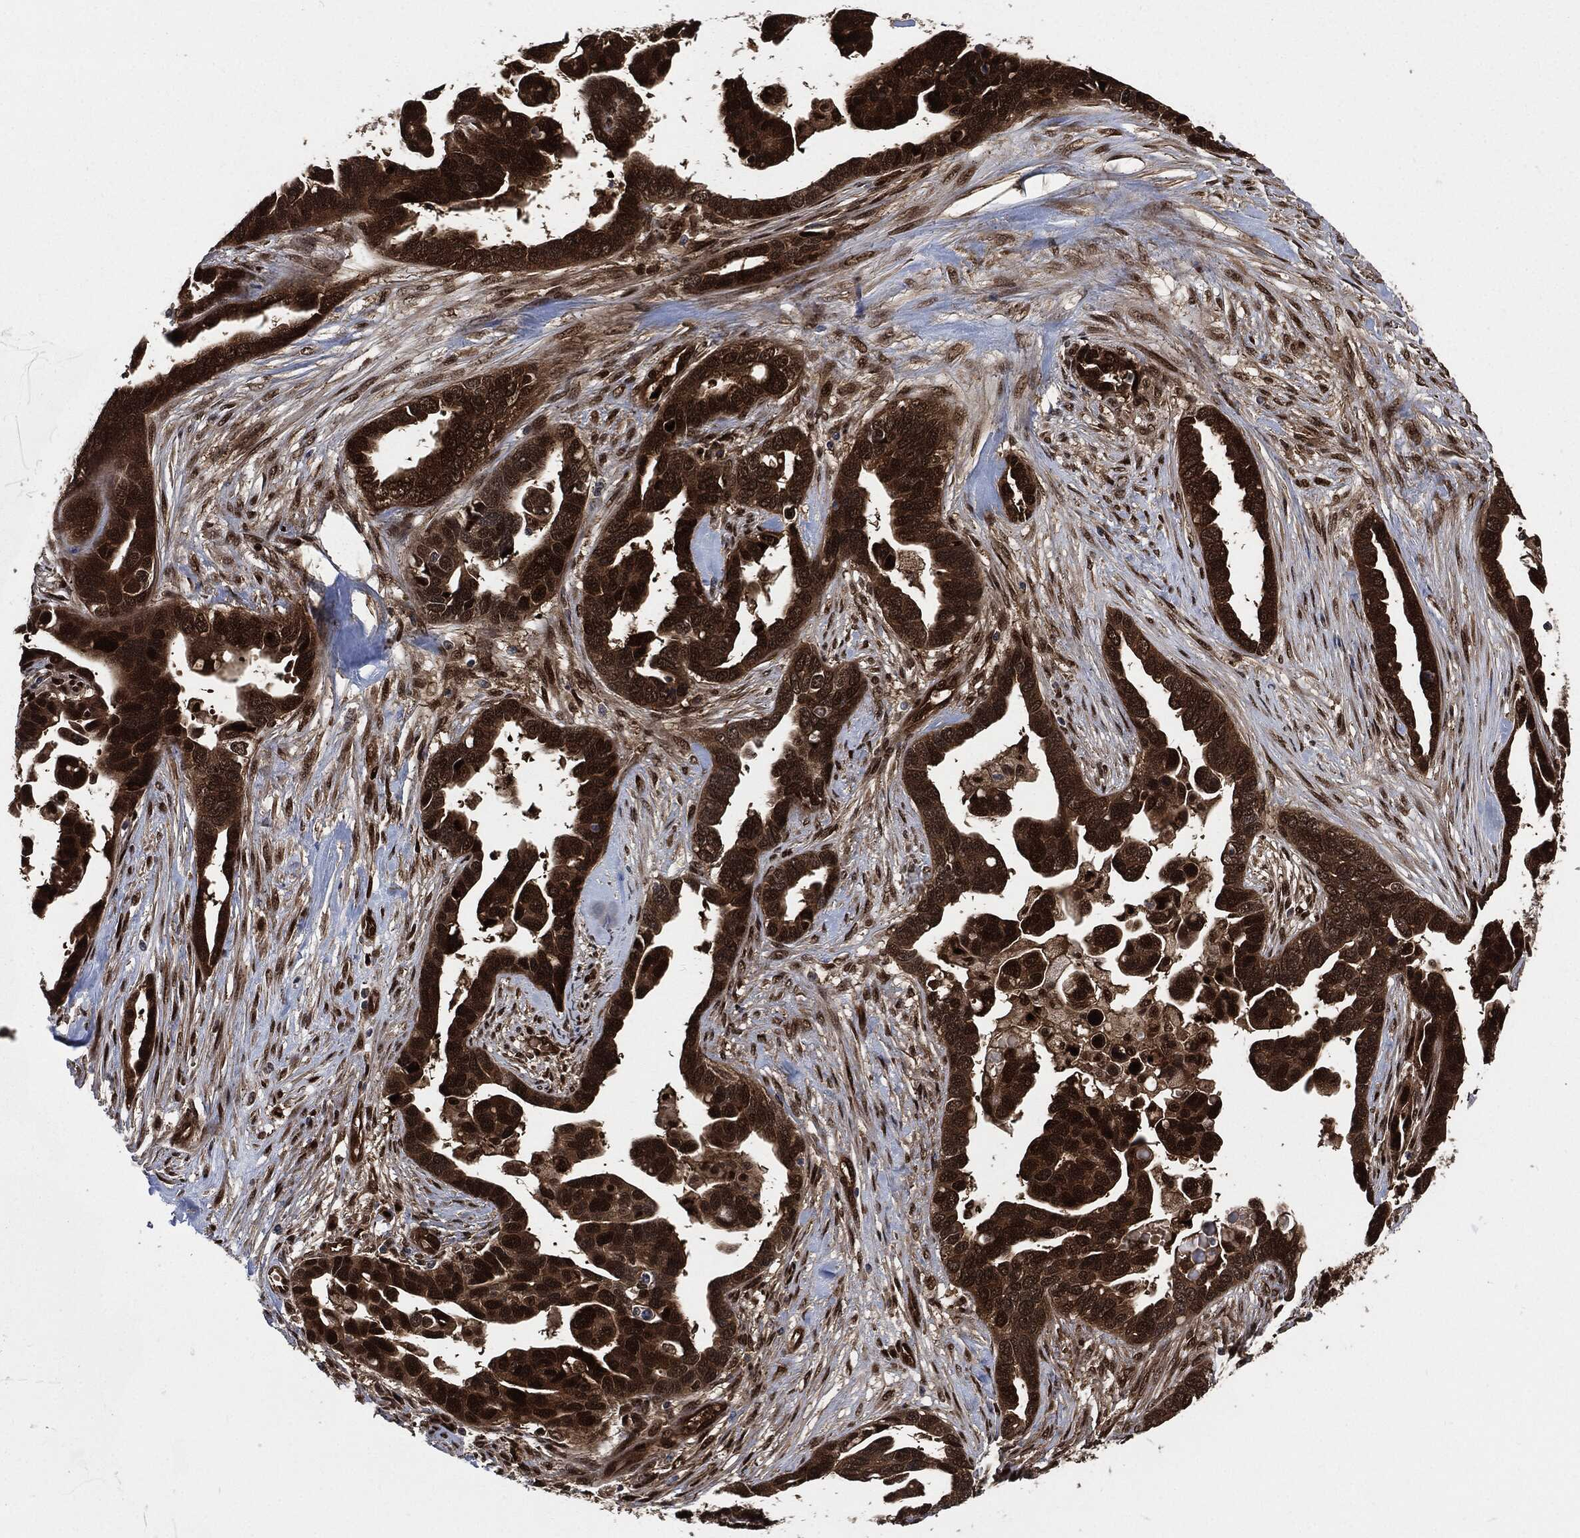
{"staining": {"intensity": "strong", "quantity": ">75%", "location": "cytoplasmic/membranous,nuclear"}, "tissue": "ovarian cancer", "cell_type": "Tumor cells", "image_type": "cancer", "snomed": [{"axis": "morphology", "description": "Cystadenocarcinoma, serous, NOS"}, {"axis": "topography", "description": "Ovary"}], "caption": "IHC micrograph of ovarian cancer stained for a protein (brown), which exhibits high levels of strong cytoplasmic/membranous and nuclear staining in approximately >75% of tumor cells.", "gene": "DCTN1", "patient": {"sex": "female", "age": 54}}